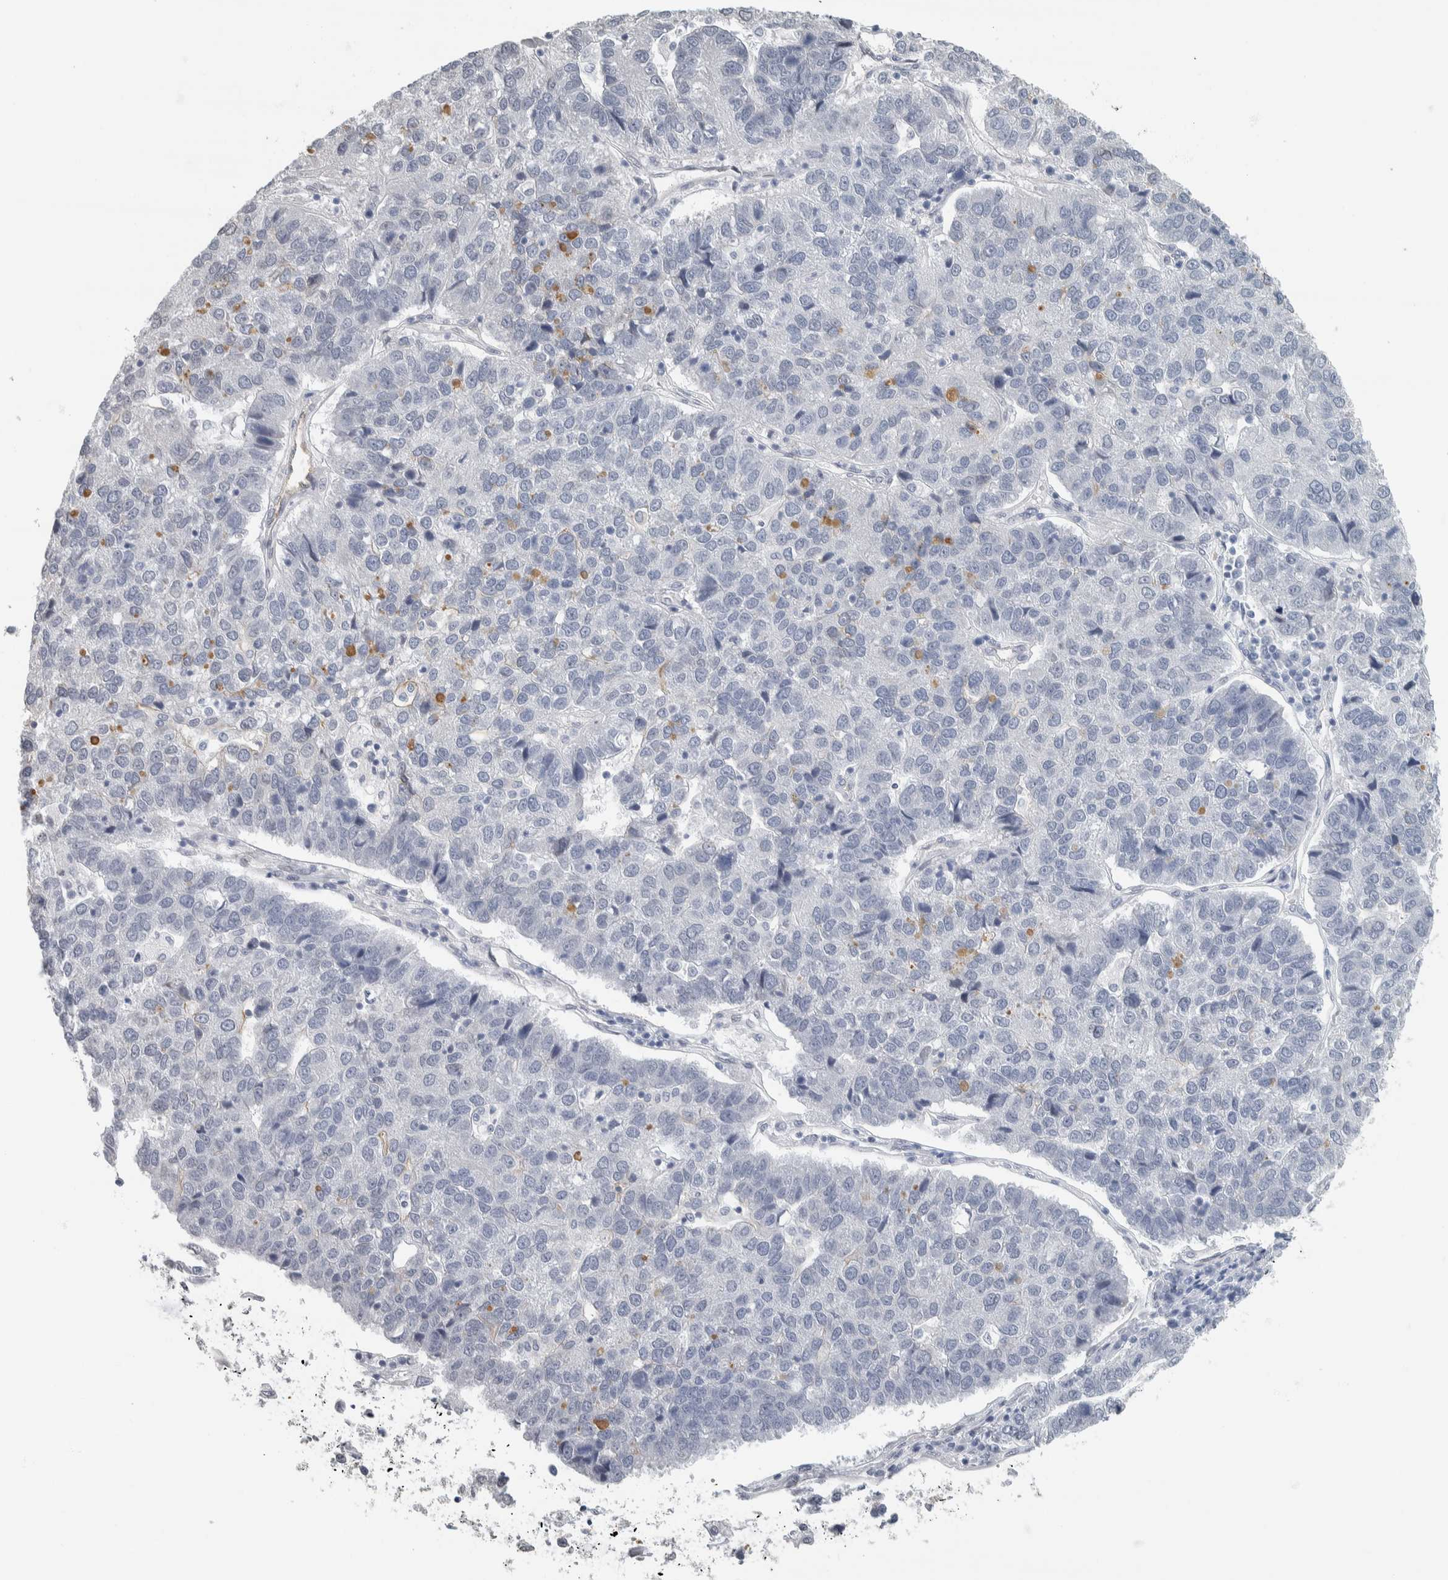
{"staining": {"intensity": "negative", "quantity": "none", "location": "none"}, "tissue": "pancreatic cancer", "cell_type": "Tumor cells", "image_type": "cancer", "snomed": [{"axis": "morphology", "description": "Adenocarcinoma, NOS"}, {"axis": "topography", "description": "Pancreas"}], "caption": "IHC histopathology image of neoplastic tissue: adenocarcinoma (pancreatic) stained with DAB exhibits no significant protein staining in tumor cells.", "gene": "NEFM", "patient": {"sex": "female", "age": 61}}